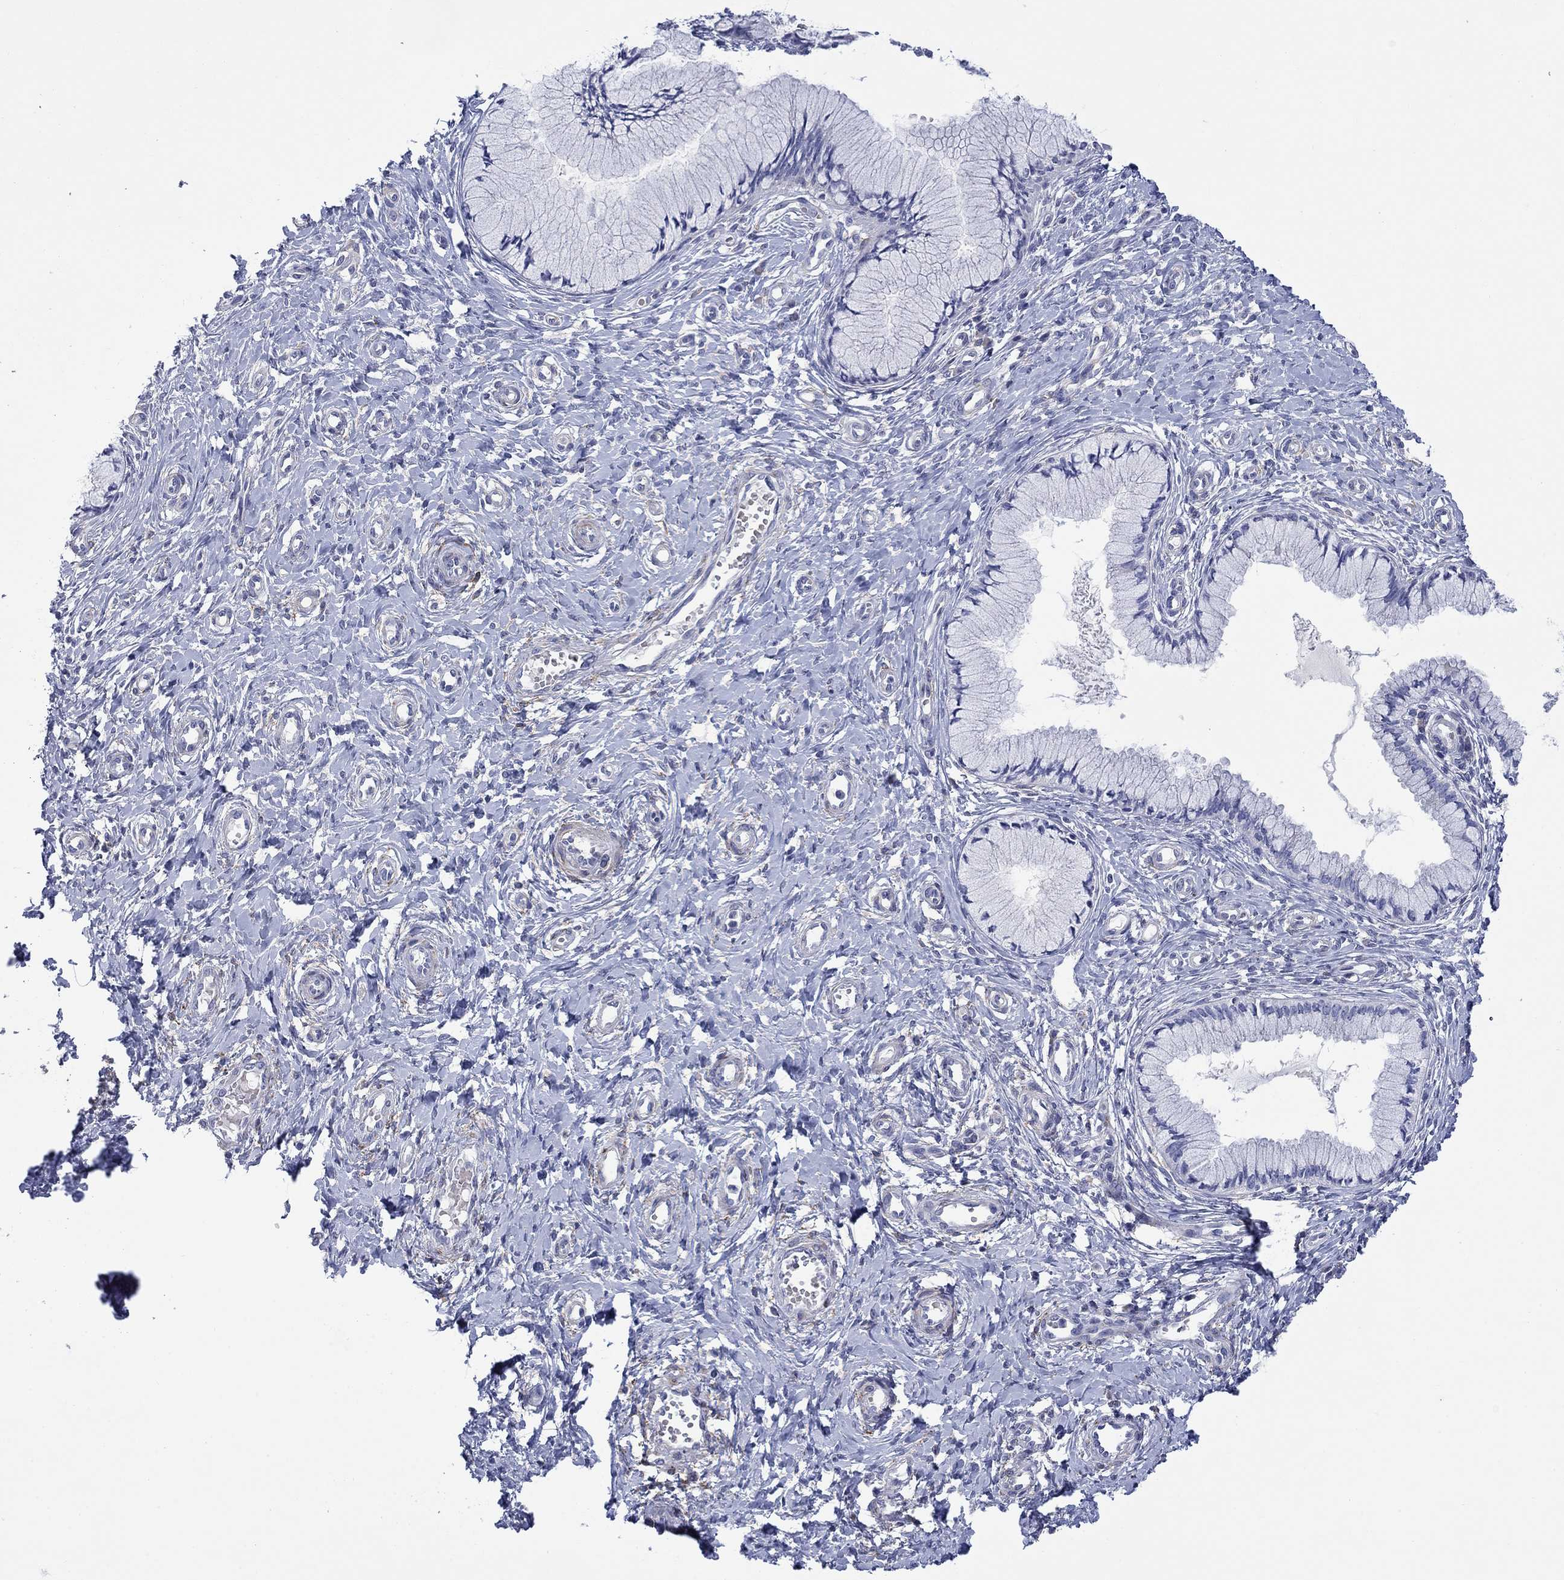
{"staining": {"intensity": "negative", "quantity": "none", "location": "none"}, "tissue": "cervix", "cell_type": "Glandular cells", "image_type": "normal", "snomed": [{"axis": "morphology", "description": "Normal tissue, NOS"}, {"axis": "topography", "description": "Cervix"}], "caption": "The image demonstrates no significant expression in glandular cells of cervix.", "gene": "PTPRZ1", "patient": {"sex": "female", "age": 37}}